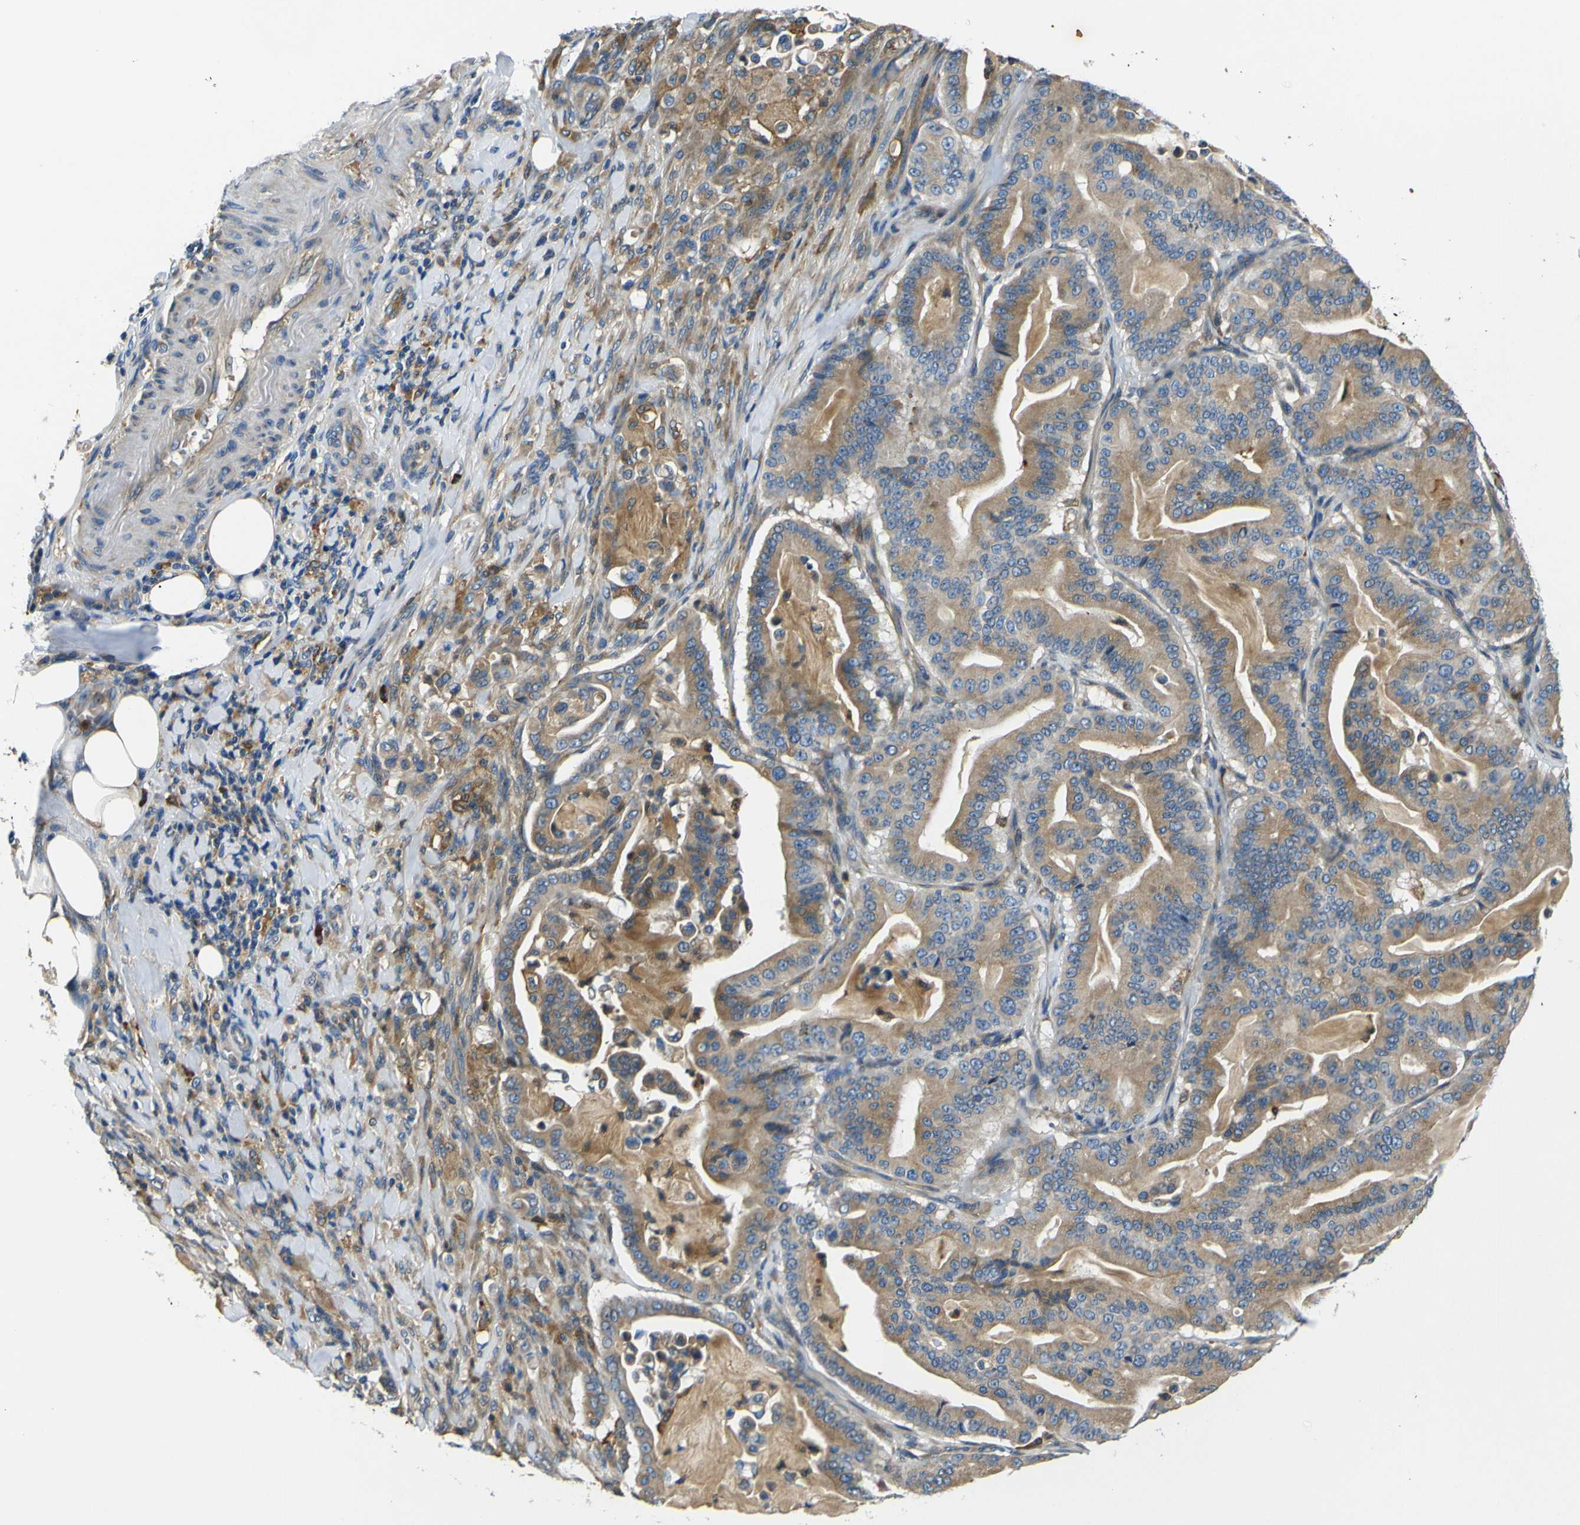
{"staining": {"intensity": "moderate", "quantity": ">75%", "location": "cytoplasmic/membranous"}, "tissue": "pancreatic cancer", "cell_type": "Tumor cells", "image_type": "cancer", "snomed": [{"axis": "morphology", "description": "Adenocarcinoma, NOS"}, {"axis": "topography", "description": "Pancreas"}], "caption": "IHC staining of pancreatic adenocarcinoma, which shows medium levels of moderate cytoplasmic/membranous expression in about >75% of tumor cells indicating moderate cytoplasmic/membranous protein expression. The staining was performed using DAB (brown) for protein detection and nuclei were counterstained in hematoxylin (blue).", "gene": "RAB1B", "patient": {"sex": "male", "age": 63}}